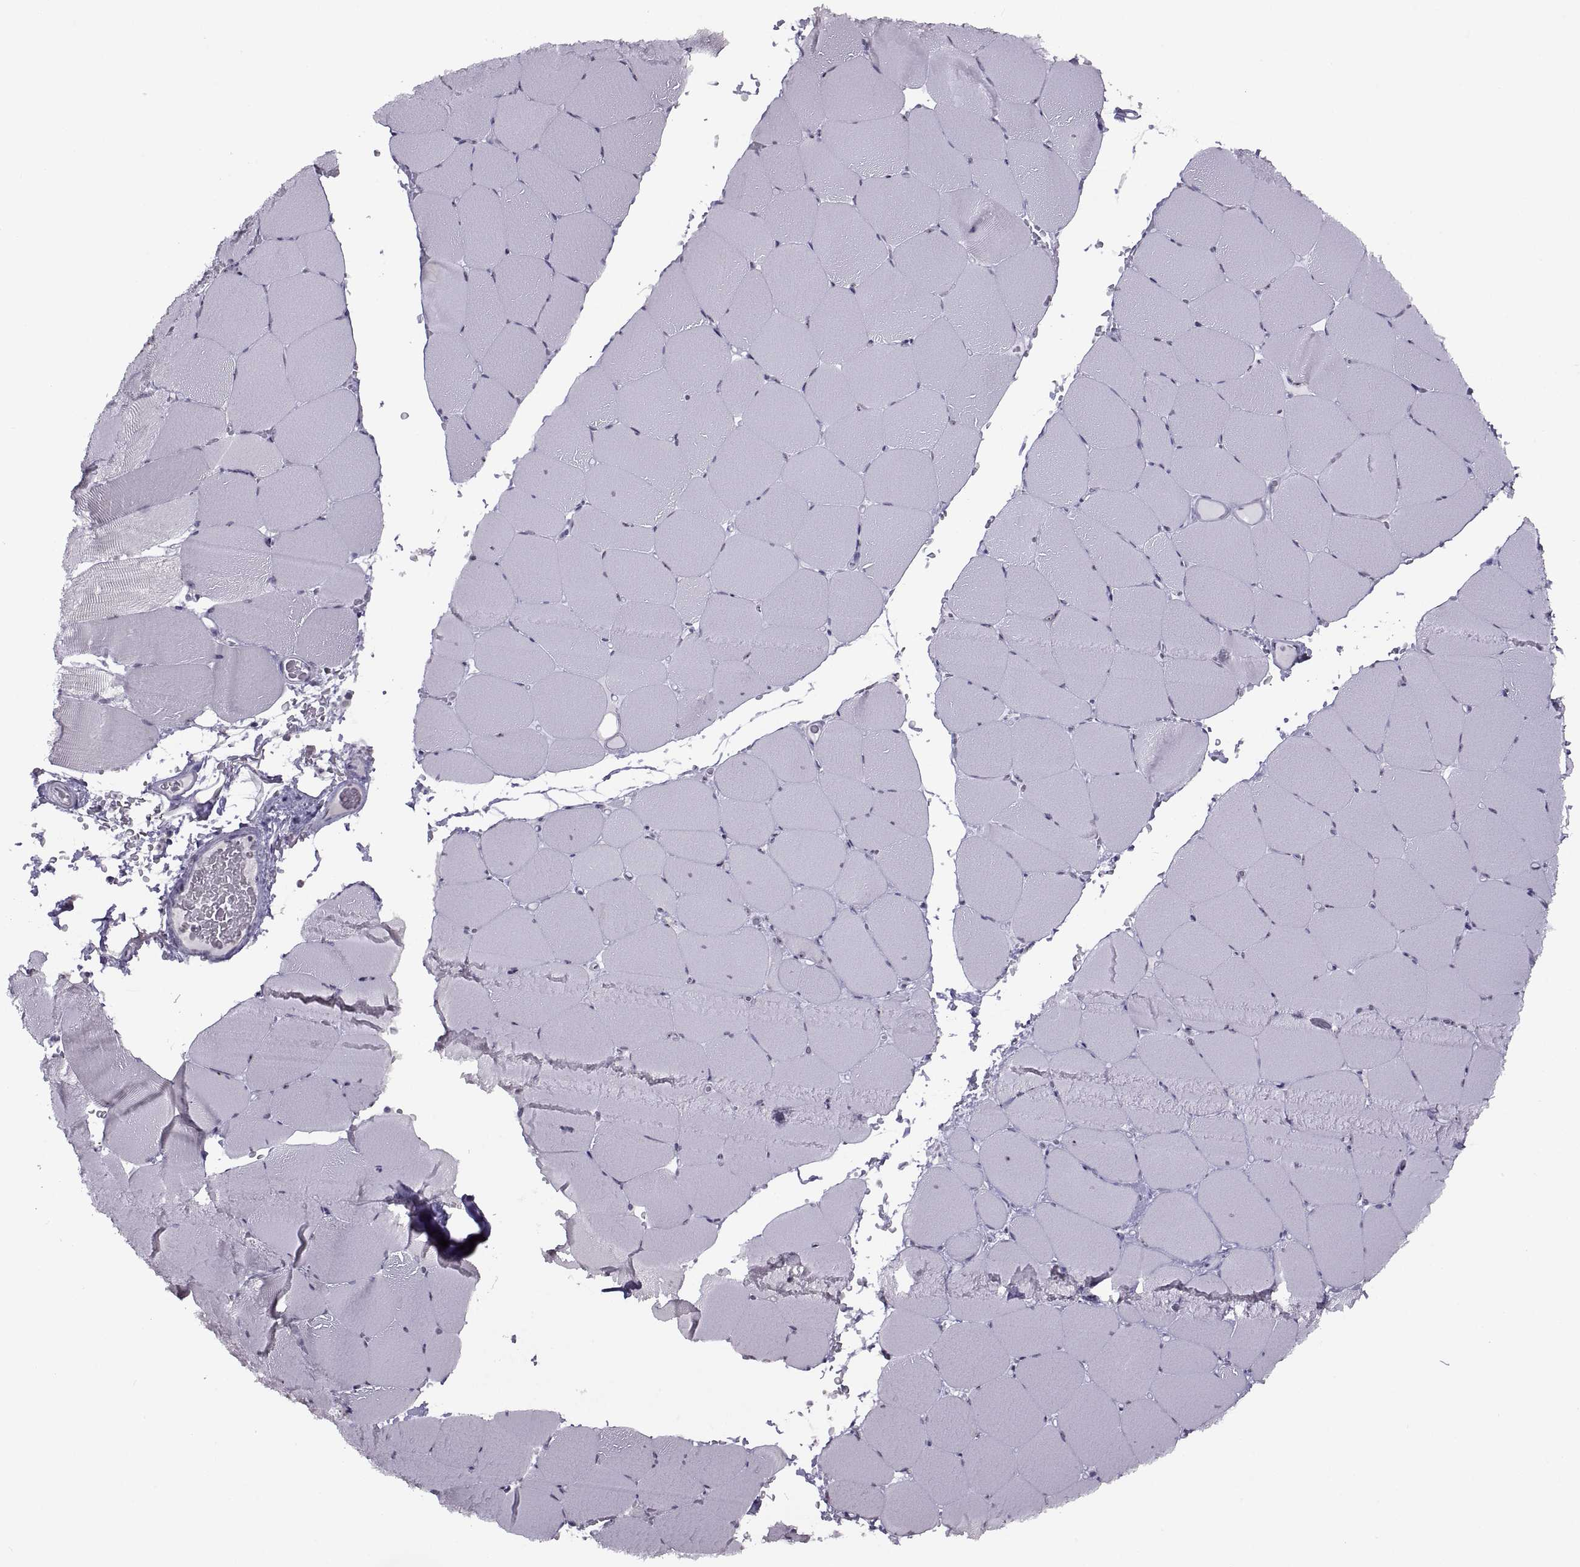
{"staining": {"intensity": "negative", "quantity": "none", "location": "none"}, "tissue": "skeletal muscle", "cell_type": "Myocytes", "image_type": "normal", "snomed": [{"axis": "morphology", "description": "Normal tissue, NOS"}, {"axis": "topography", "description": "Skeletal muscle"}], "caption": "Protein analysis of normal skeletal muscle reveals no significant staining in myocytes. (DAB IHC visualized using brightfield microscopy, high magnification).", "gene": "ASIC2", "patient": {"sex": "female", "age": 37}}